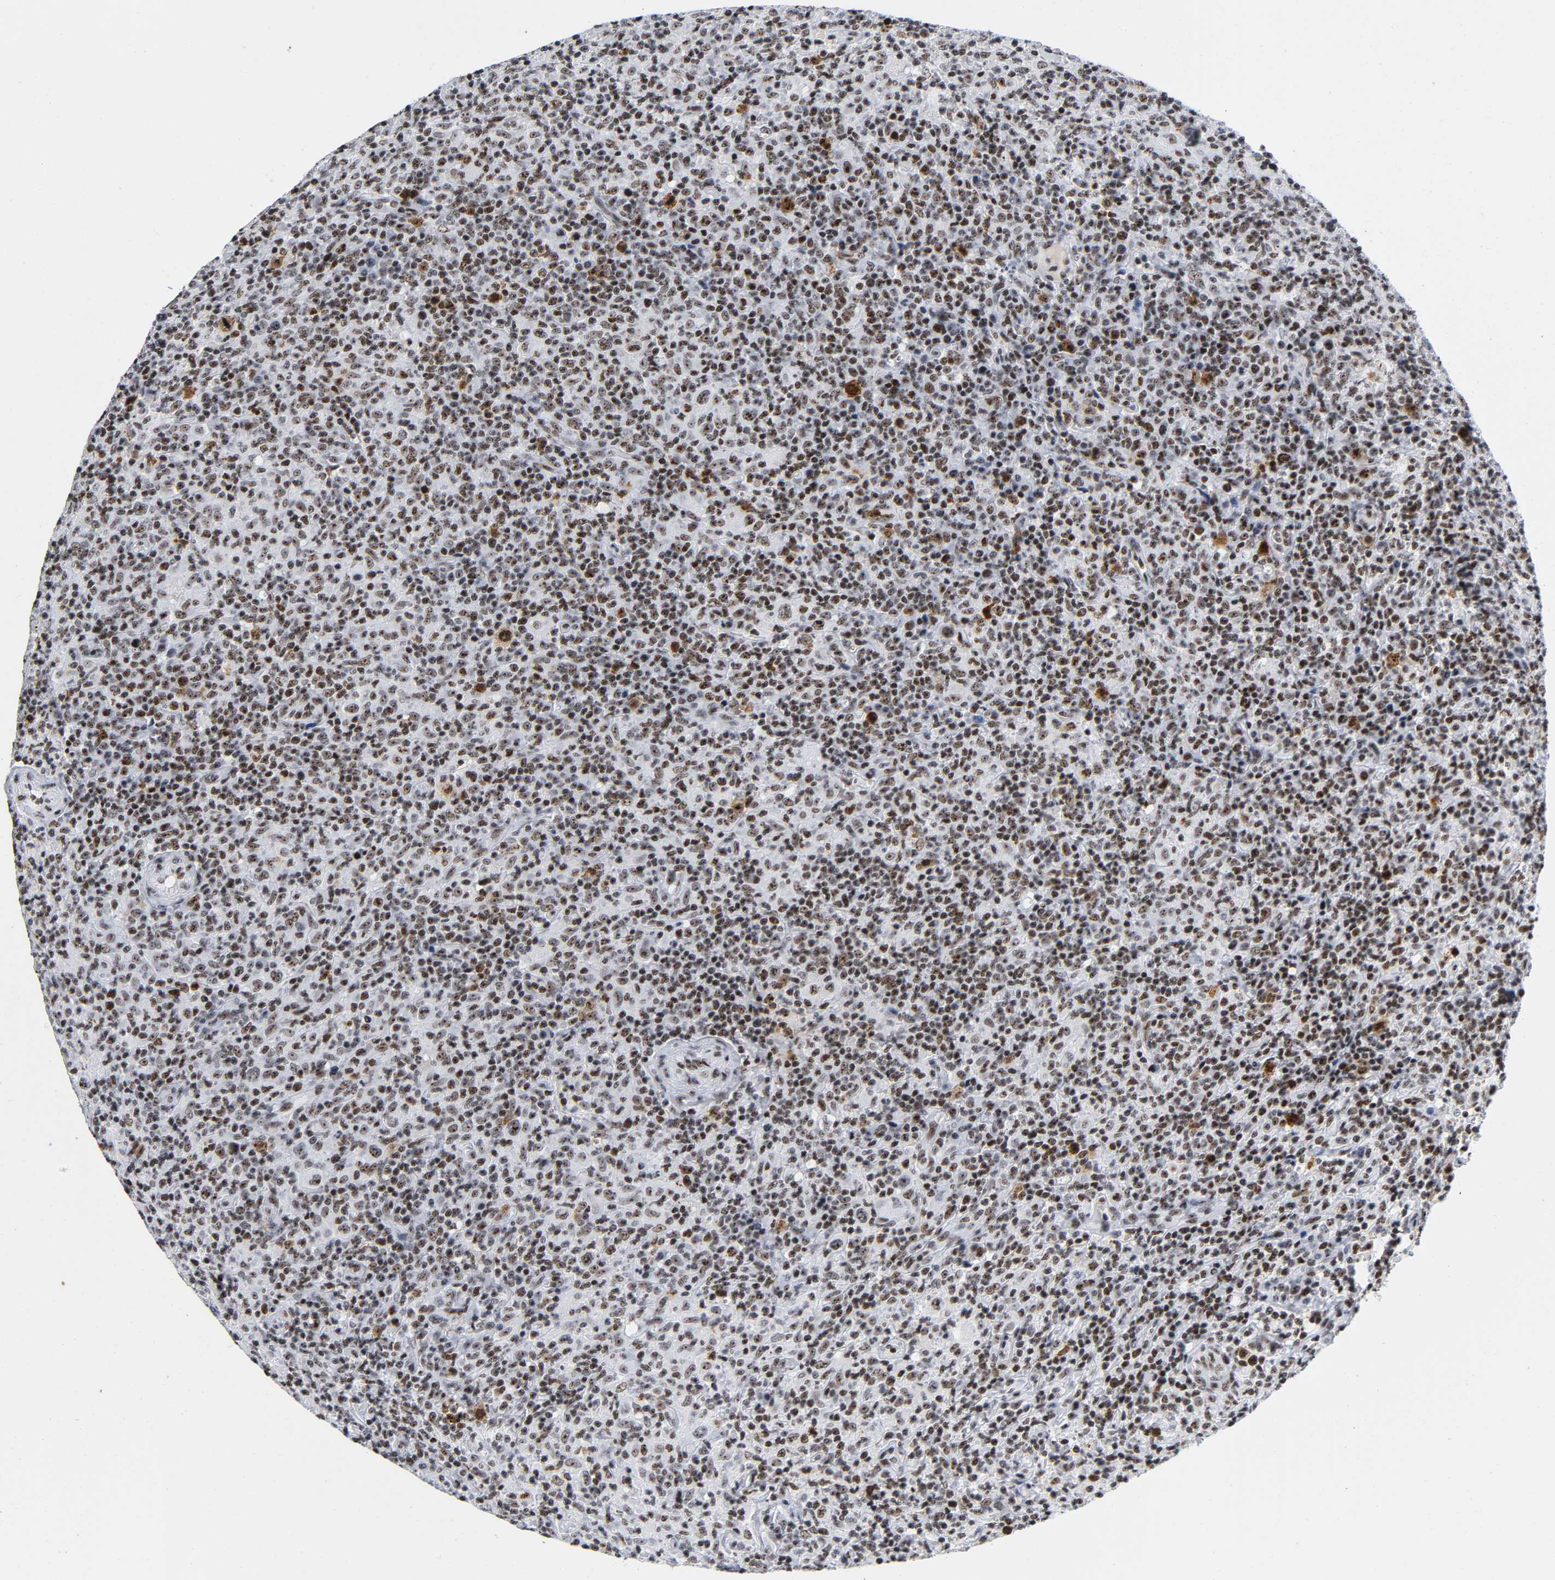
{"staining": {"intensity": "moderate", "quantity": ">75%", "location": "nuclear"}, "tissue": "lymphoma", "cell_type": "Tumor cells", "image_type": "cancer", "snomed": [{"axis": "morphology", "description": "Hodgkin's disease, NOS"}, {"axis": "topography", "description": "Lymph node"}], "caption": "This histopathology image displays lymphoma stained with immunohistochemistry (IHC) to label a protein in brown. The nuclear of tumor cells show moderate positivity for the protein. Nuclei are counter-stained blue.", "gene": "UBTF", "patient": {"sex": "male", "age": 65}}